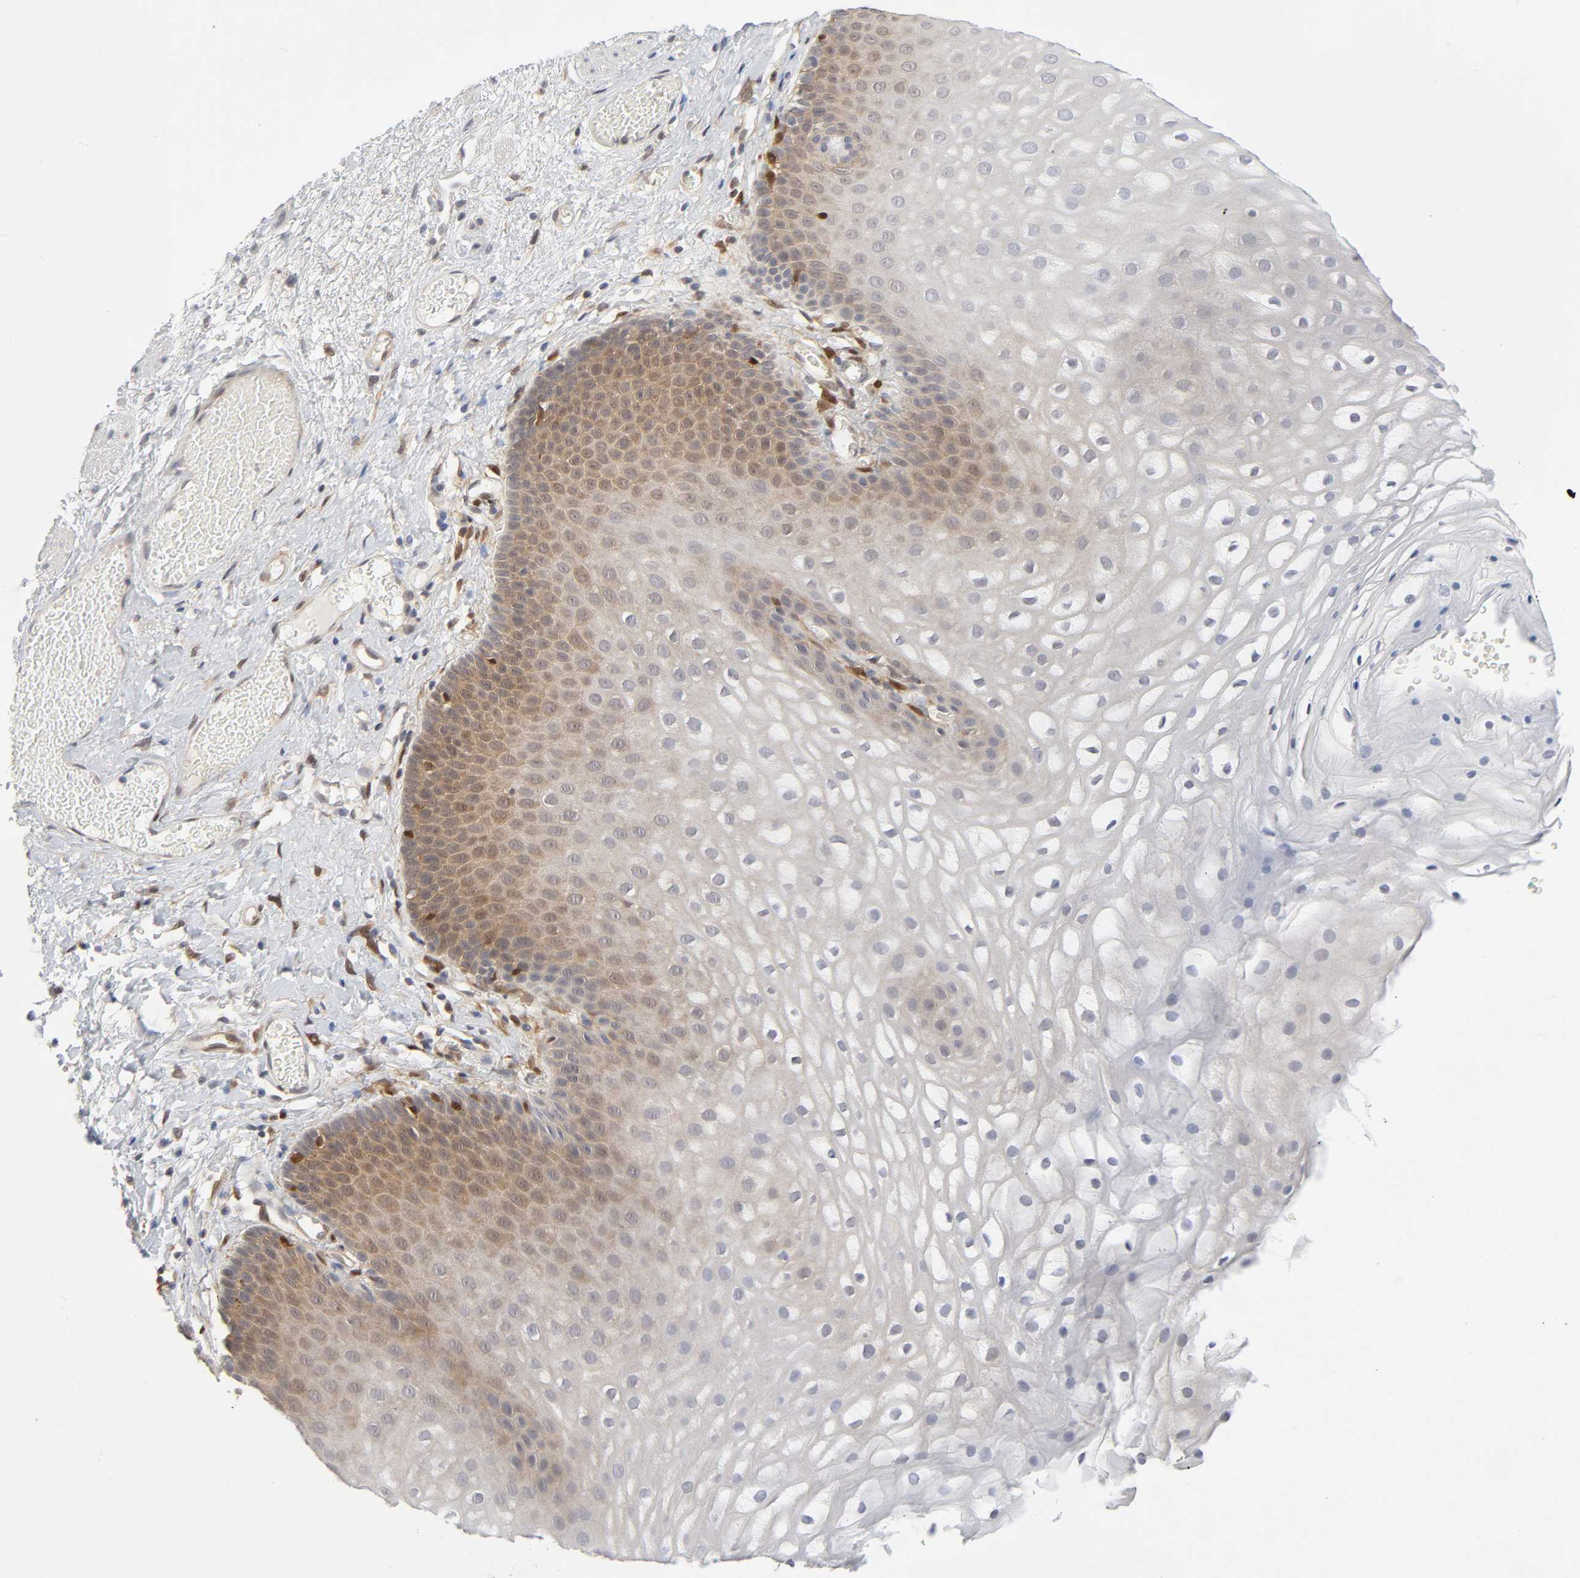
{"staining": {"intensity": "moderate", "quantity": "25%-75%", "location": "cytoplasmic/membranous"}, "tissue": "skin", "cell_type": "Epidermal cells", "image_type": "normal", "snomed": [{"axis": "morphology", "description": "Normal tissue, NOS"}, {"axis": "morphology", "description": "Hemorrhoids"}, {"axis": "morphology", "description": "Inflammation, NOS"}, {"axis": "topography", "description": "Anal"}], "caption": "A high-resolution photomicrograph shows immunohistochemistry (IHC) staining of unremarkable skin, which shows moderate cytoplasmic/membranous staining in about 25%-75% of epidermal cells. (DAB (3,3'-diaminobenzidine) IHC, brown staining for protein, blue staining for nuclei).", "gene": "PTEN", "patient": {"sex": "male", "age": 60}}